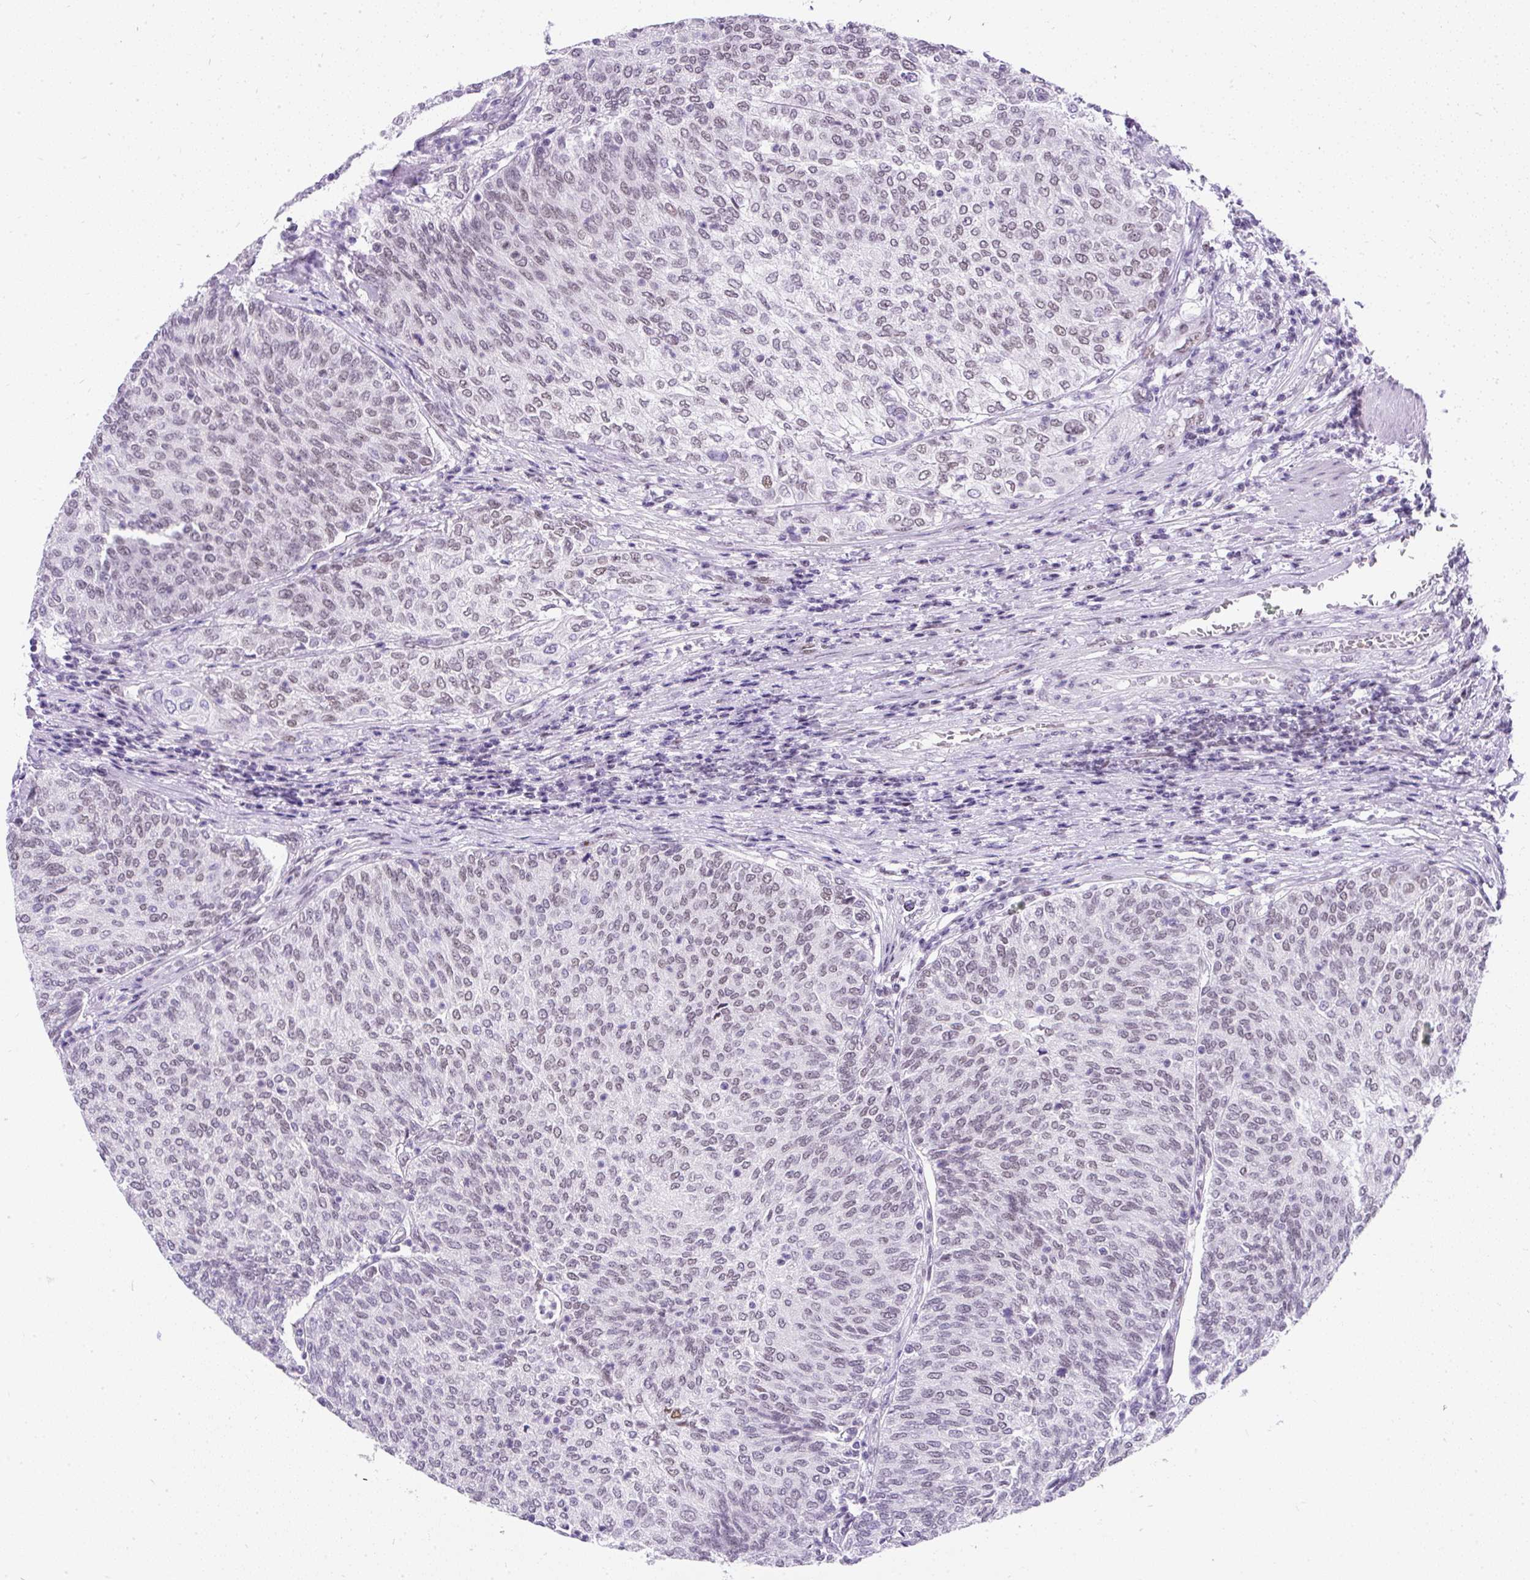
{"staining": {"intensity": "negative", "quantity": "none", "location": "none"}, "tissue": "urothelial cancer", "cell_type": "Tumor cells", "image_type": "cancer", "snomed": [{"axis": "morphology", "description": "Urothelial carcinoma, Low grade"}, {"axis": "topography", "description": "Urinary bladder"}], "caption": "IHC photomicrograph of neoplastic tissue: human low-grade urothelial carcinoma stained with DAB (3,3'-diaminobenzidine) reveals no significant protein positivity in tumor cells. (Brightfield microscopy of DAB immunohistochemistry at high magnification).", "gene": "PLCXD2", "patient": {"sex": "female", "age": 79}}